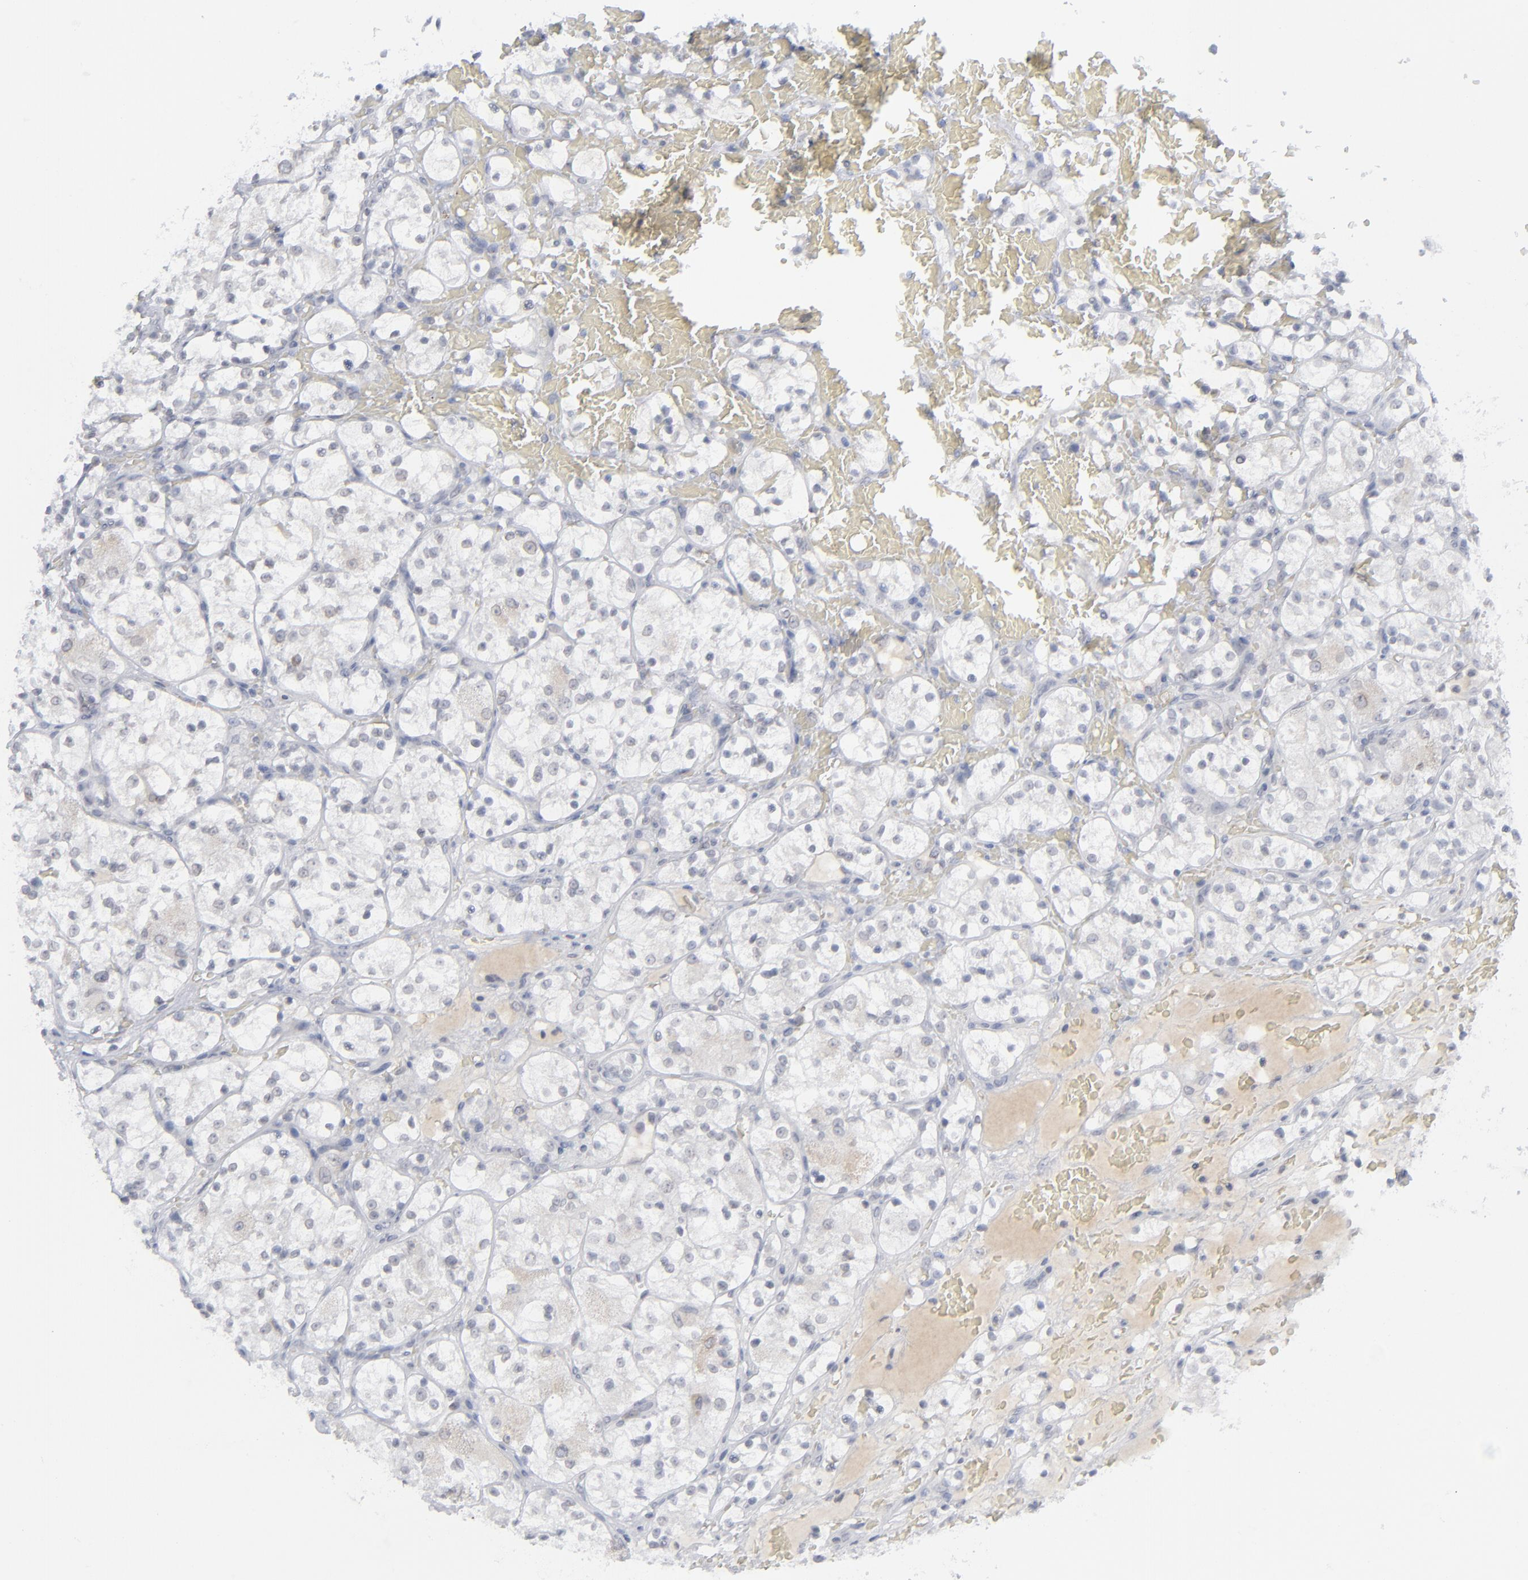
{"staining": {"intensity": "negative", "quantity": "none", "location": "none"}, "tissue": "renal cancer", "cell_type": "Tumor cells", "image_type": "cancer", "snomed": [{"axis": "morphology", "description": "Adenocarcinoma, NOS"}, {"axis": "topography", "description": "Kidney"}], "caption": "Histopathology image shows no significant protein expression in tumor cells of renal cancer (adenocarcinoma).", "gene": "NUP88", "patient": {"sex": "female", "age": 60}}